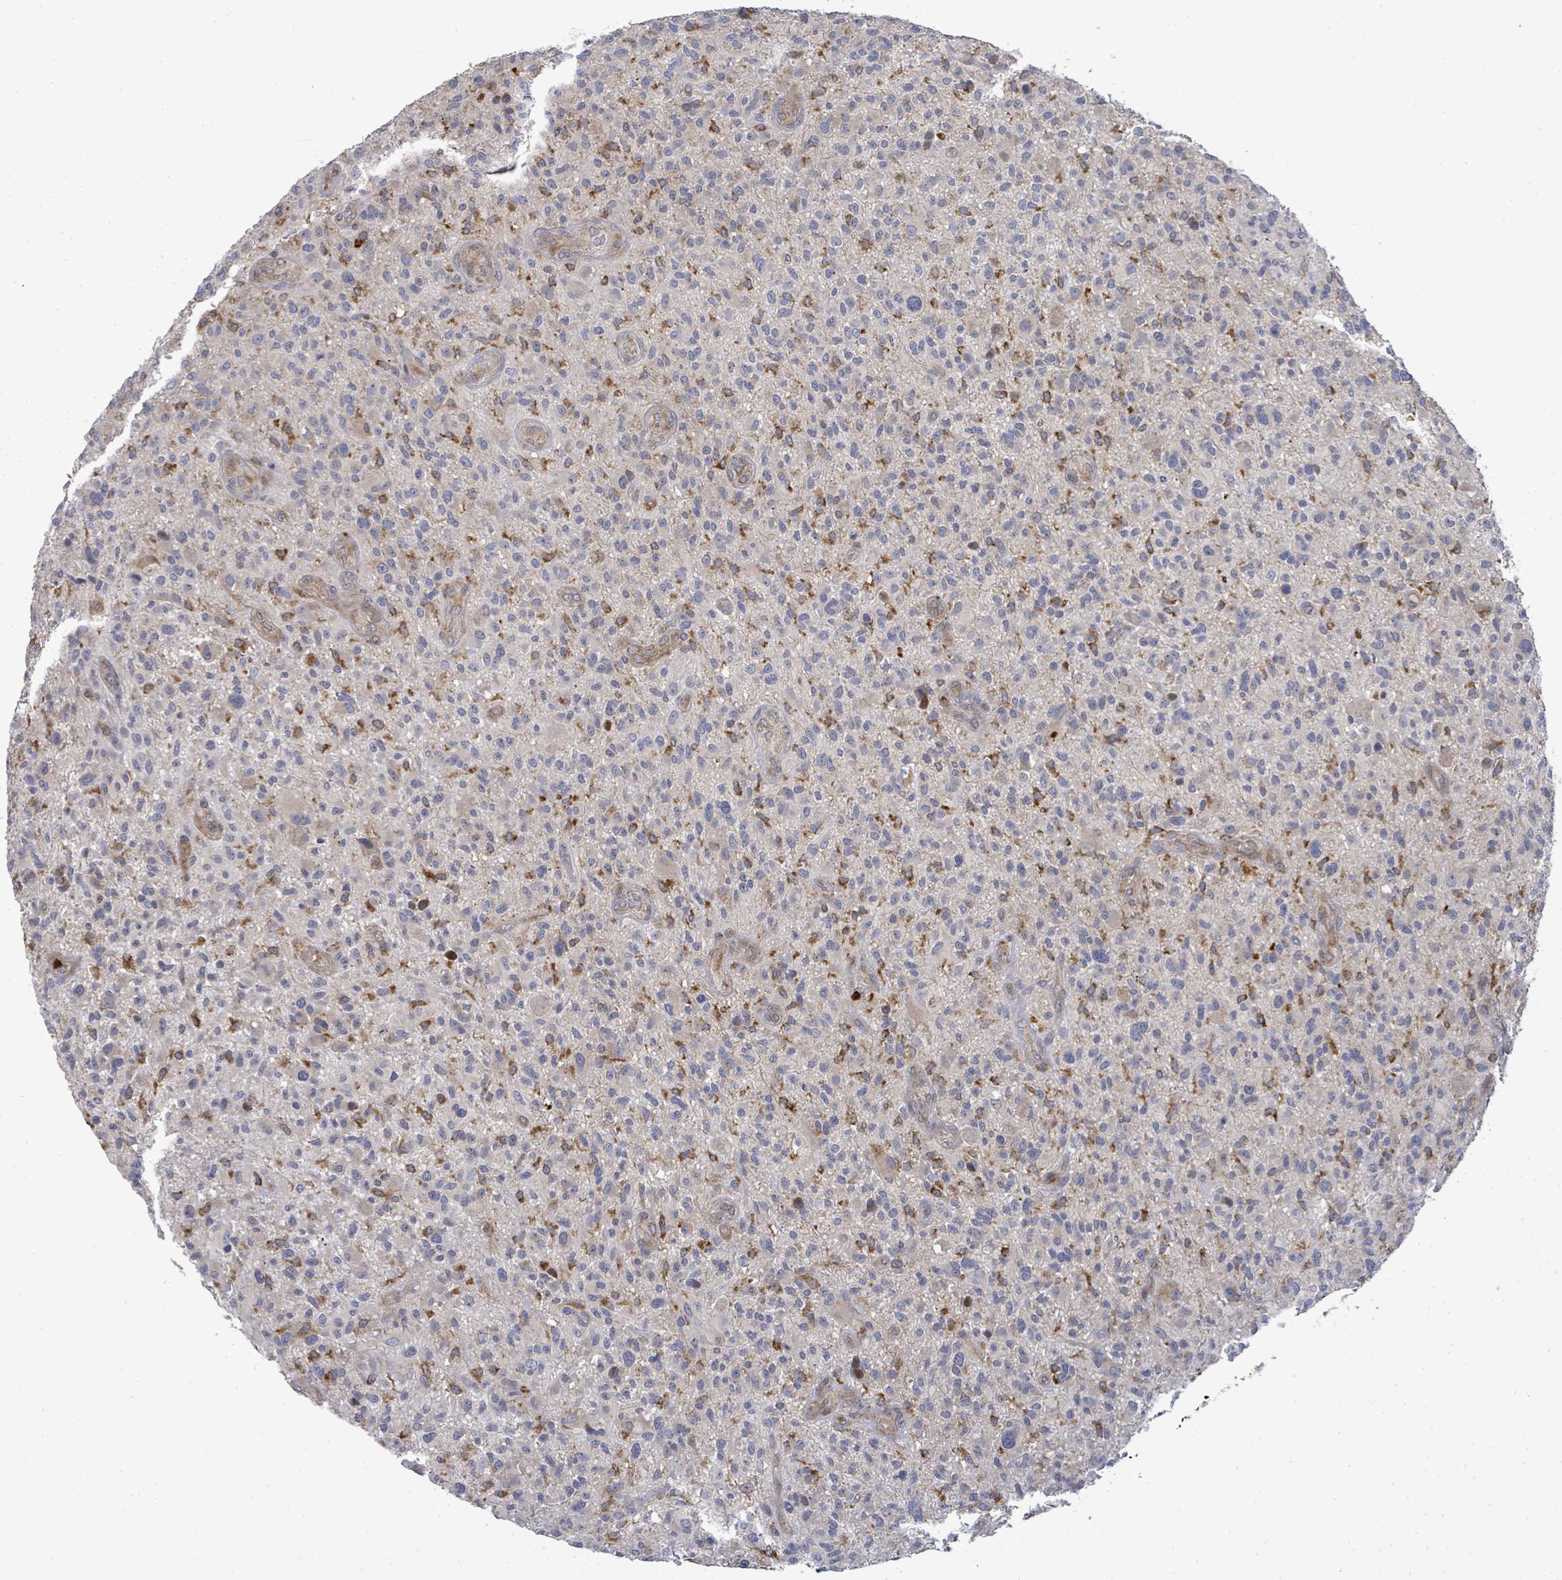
{"staining": {"intensity": "moderate", "quantity": "<25%", "location": "cytoplasmic/membranous"}, "tissue": "glioma", "cell_type": "Tumor cells", "image_type": "cancer", "snomed": [{"axis": "morphology", "description": "Glioma, malignant, High grade"}, {"axis": "topography", "description": "Brain"}], "caption": "Immunohistochemical staining of human glioma reveals low levels of moderate cytoplasmic/membranous expression in approximately <25% of tumor cells.", "gene": "SAR1A", "patient": {"sex": "male", "age": 47}}